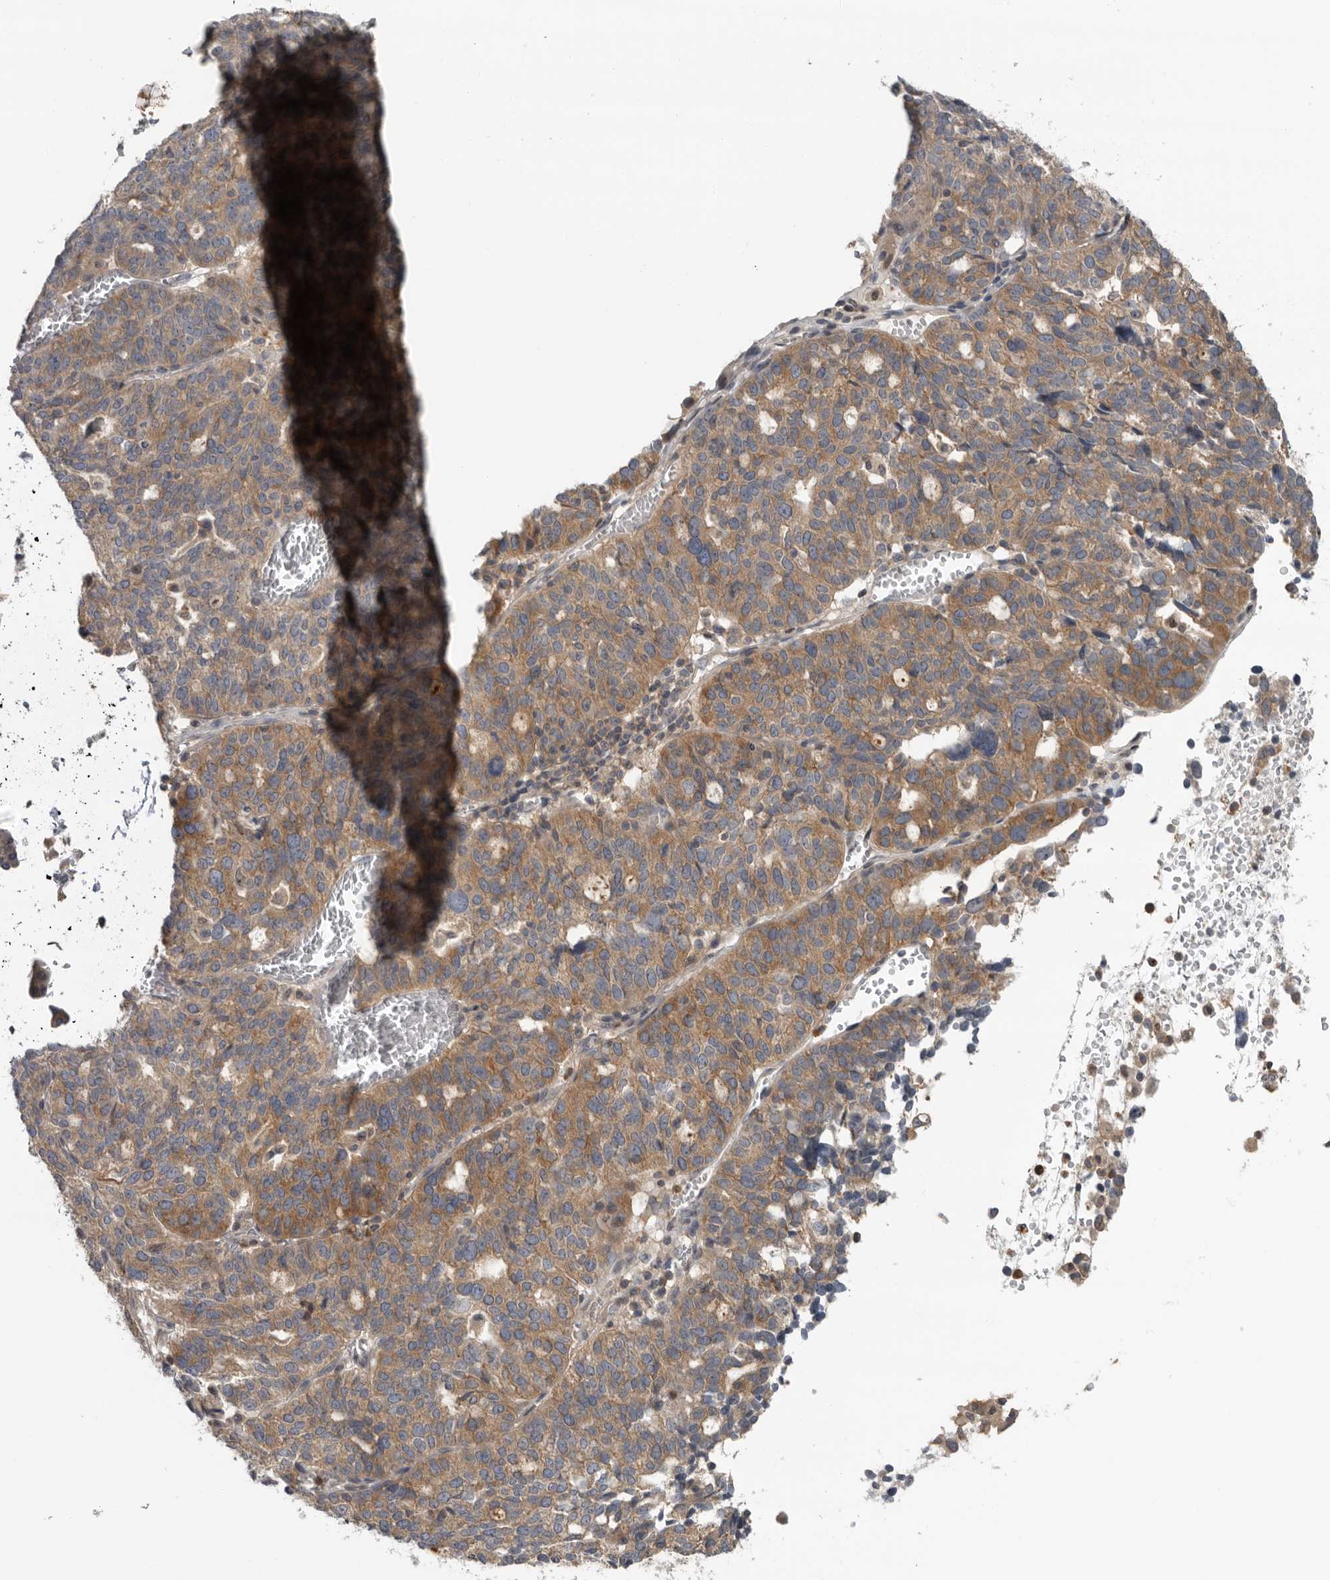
{"staining": {"intensity": "moderate", "quantity": ">75%", "location": "cytoplasmic/membranous"}, "tissue": "ovarian cancer", "cell_type": "Tumor cells", "image_type": "cancer", "snomed": [{"axis": "morphology", "description": "Cystadenocarcinoma, serous, NOS"}, {"axis": "topography", "description": "Ovary"}], "caption": "A high-resolution image shows immunohistochemistry staining of ovarian cancer, which exhibits moderate cytoplasmic/membranous expression in about >75% of tumor cells.", "gene": "KLK5", "patient": {"sex": "female", "age": 59}}